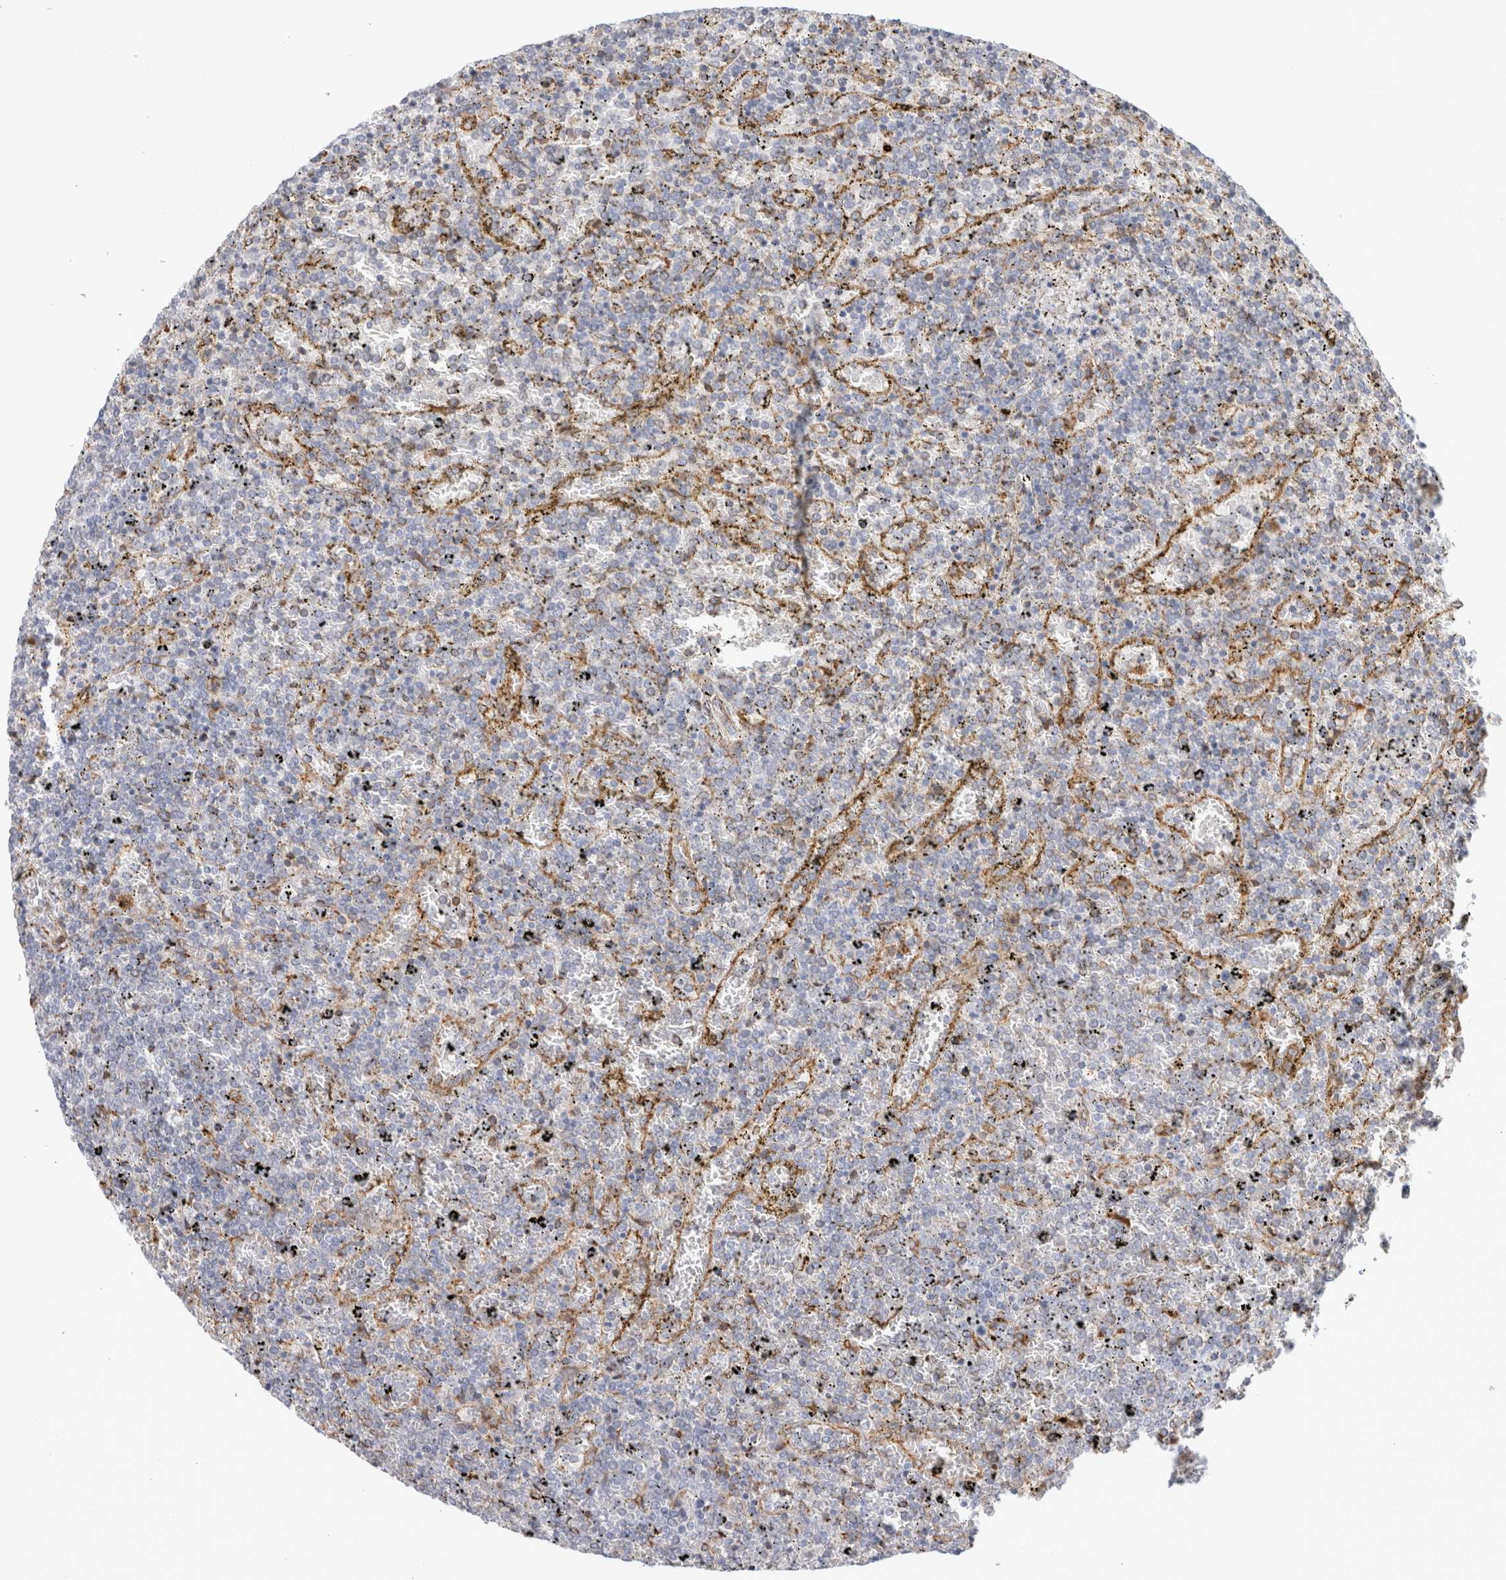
{"staining": {"intensity": "negative", "quantity": "none", "location": "none"}, "tissue": "lymphoma", "cell_type": "Tumor cells", "image_type": "cancer", "snomed": [{"axis": "morphology", "description": "Malignant lymphoma, non-Hodgkin's type, Low grade"}, {"axis": "topography", "description": "Spleen"}], "caption": "A high-resolution histopathology image shows immunohistochemistry staining of malignant lymphoma, non-Hodgkin's type (low-grade), which exhibits no significant staining in tumor cells.", "gene": "MCFD2", "patient": {"sex": "female", "age": 77}}